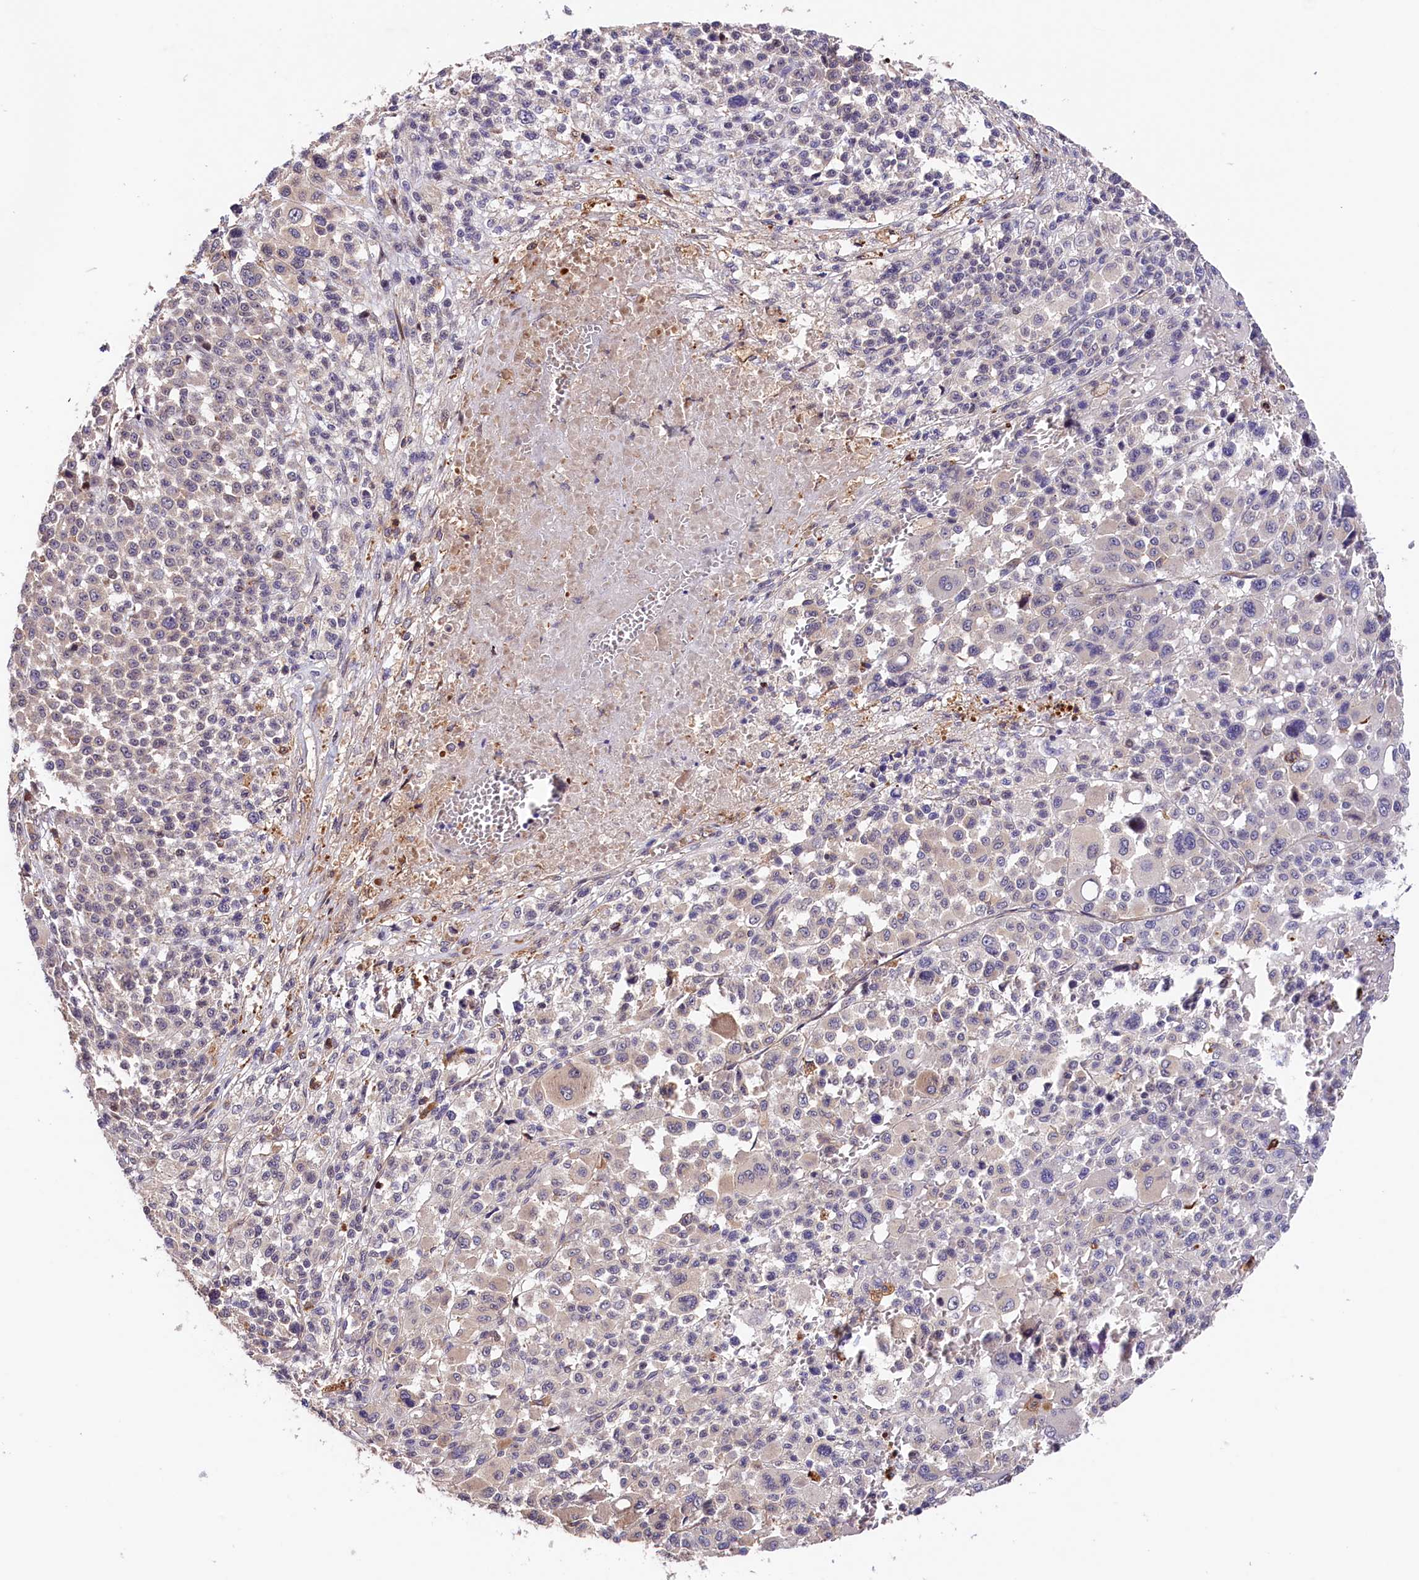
{"staining": {"intensity": "negative", "quantity": "none", "location": "none"}, "tissue": "melanoma", "cell_type": "Tumor cells", "image_type": "cancer", "snomed": [{"axis": "morphology", "description": "Malignant melanoma, Metastatic site"}, {"axis": "topography", "description": "Skin"}], "caption": "An IHC histopathology image of malignant melanoma (metastatic site) is shown. There is no staining in tumor cells of malignant melanoma (metastatic site). (DAB (3,3'-diaminobenzidine) immunohistochemistry (IHC) visualized using brightfield microscopy, high magnification).", "gene": "CACNA1H", "patient": {"sex": "female", "age": 74}}